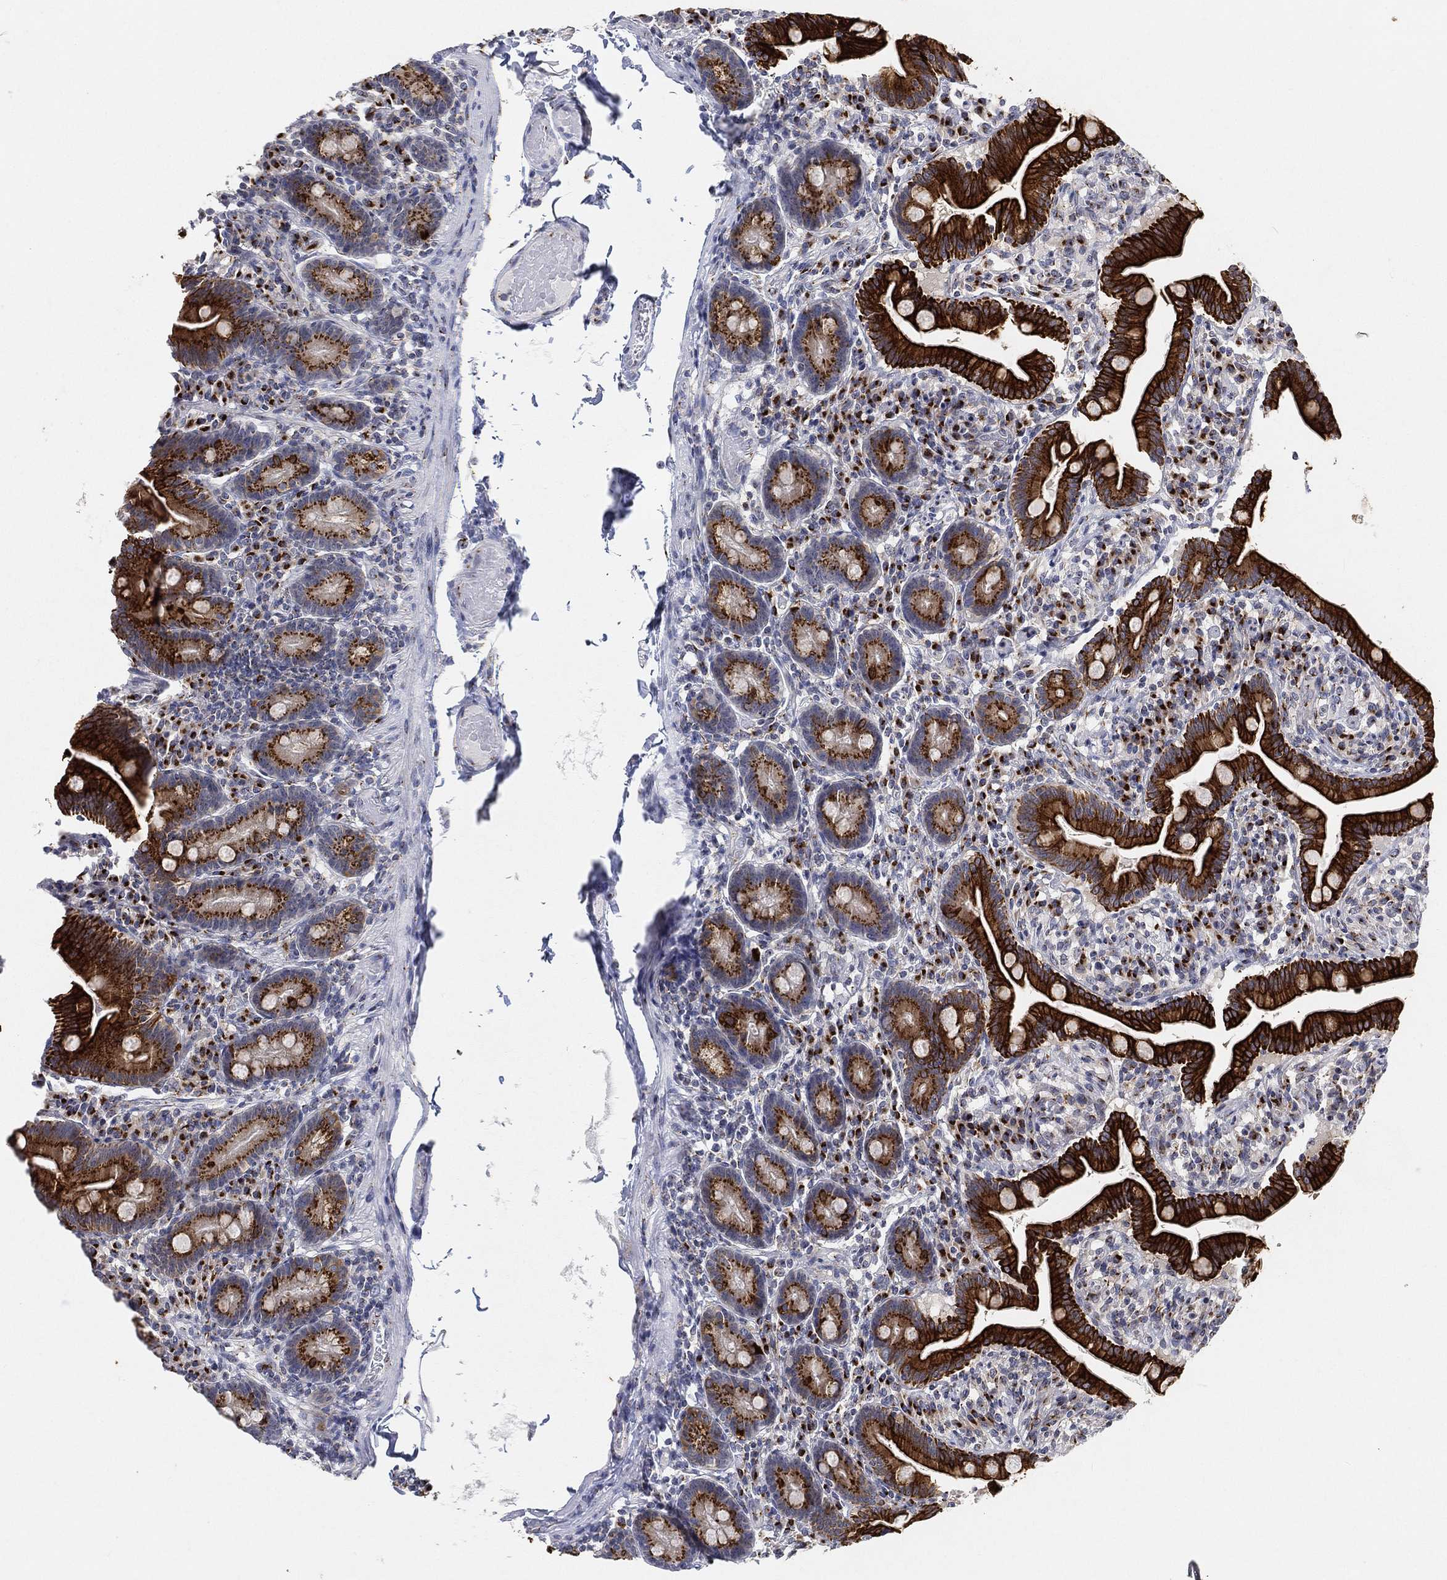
{"staining": {"intensity": "strong", "quantity": ">75%", "location": "cytoplasmic/membranous"}, "tissue": "small intestine", "cell_type": "Glandular cells", "image_type": "normal", "snomed": [{"axis": "morphology", "description": "Normal tissue, NOS"}, {"axis": "topography", "description": "Small intestine"}], "caption": "Glandular cells demonstrate strong cytoplasmic/membranous expression in approximately >75% of cells in normal small intestine.", "gene": "TICAM1", "patient": {"sex": "male", "age": 66}}